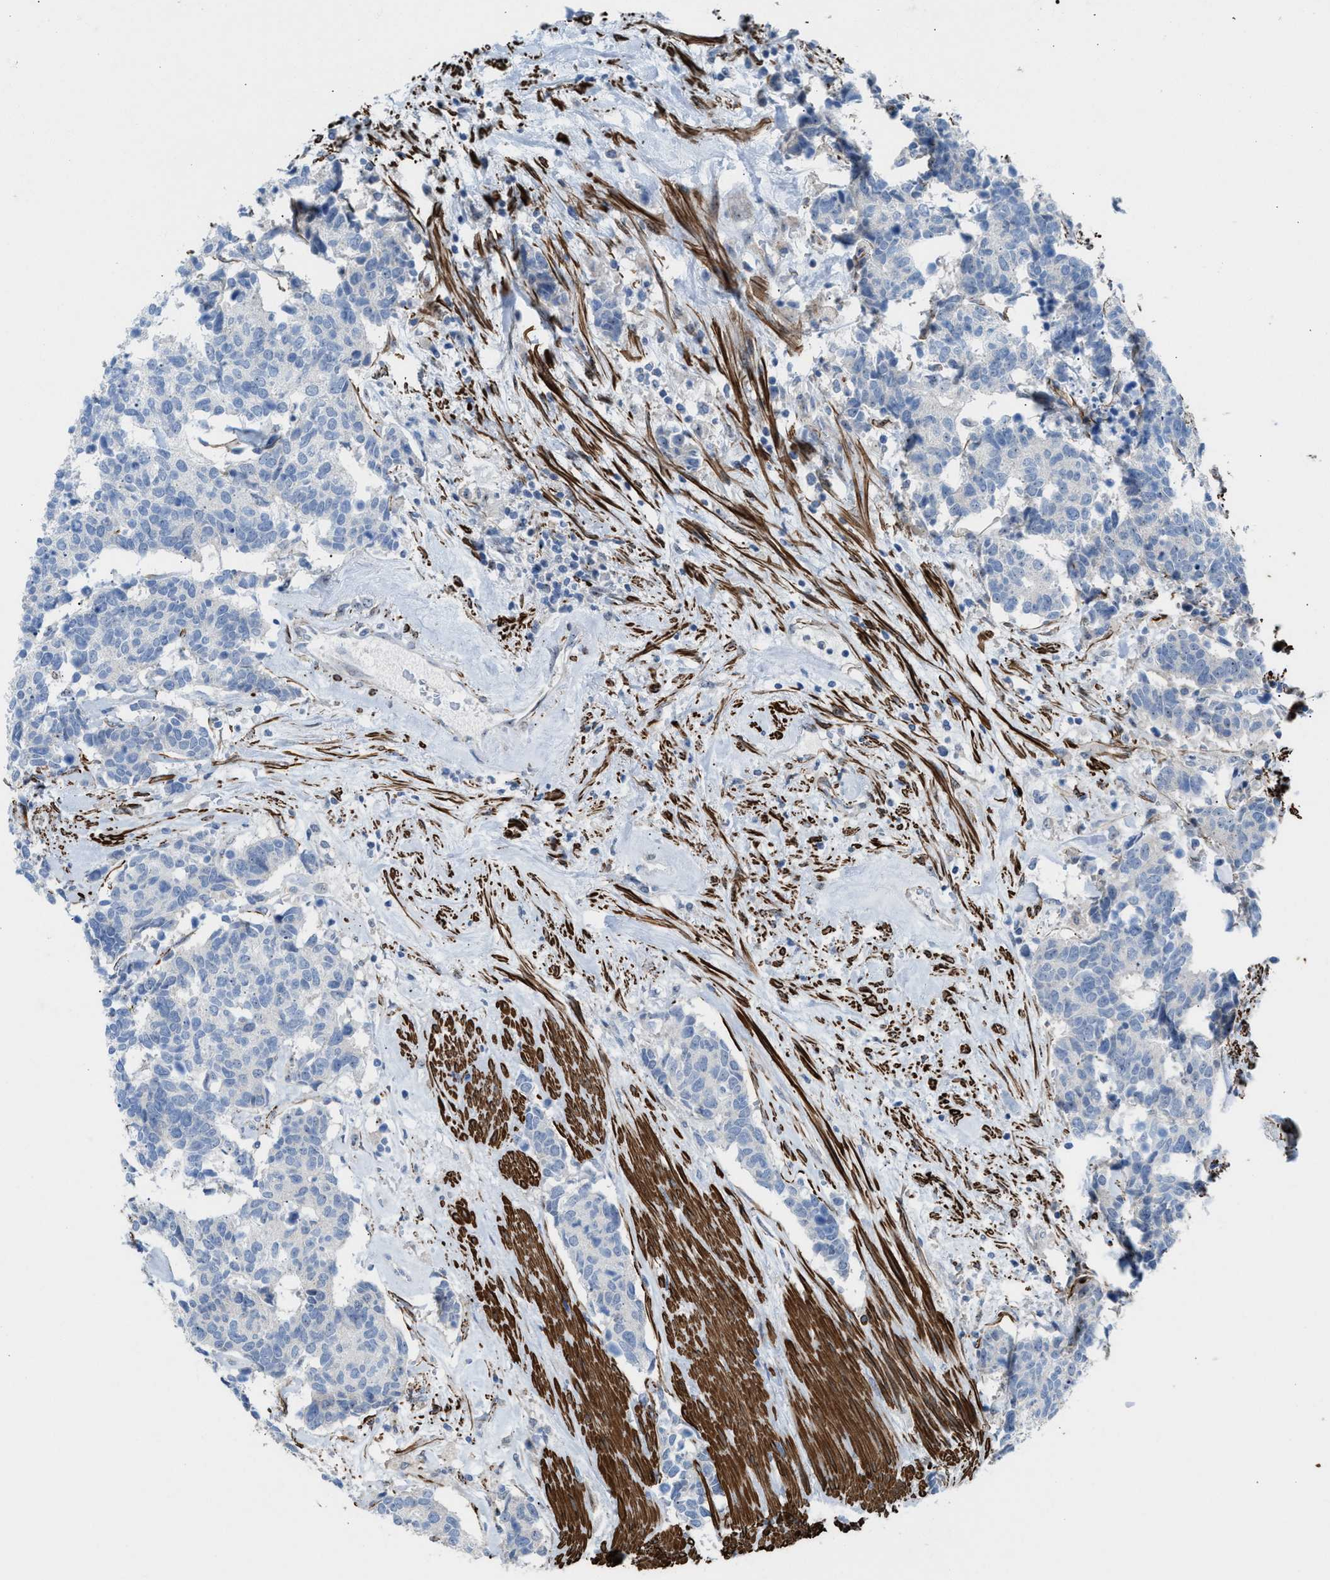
{"staining": {"intensity": "negative", "quantity": "none", "location": "none"}, "tissue": "carcinoid", "cell_type": "Tumor cells", "image_type": "cancer", "snomed": [{"axis": "morphology", "description": "Carcinoma, NOS"}, {"axis": "morphology", "description": "Carcinoid, malignant, NOS"}, {"axis": "topography", "description": "Urinary bladder"}], "caption": "An immunohistochemistry micrograph of carcinoid is shown. There is no staining in tumor cells of carcinoid.", "gene": "NQO2", "patient": {"sex": "male", "age": 57}}